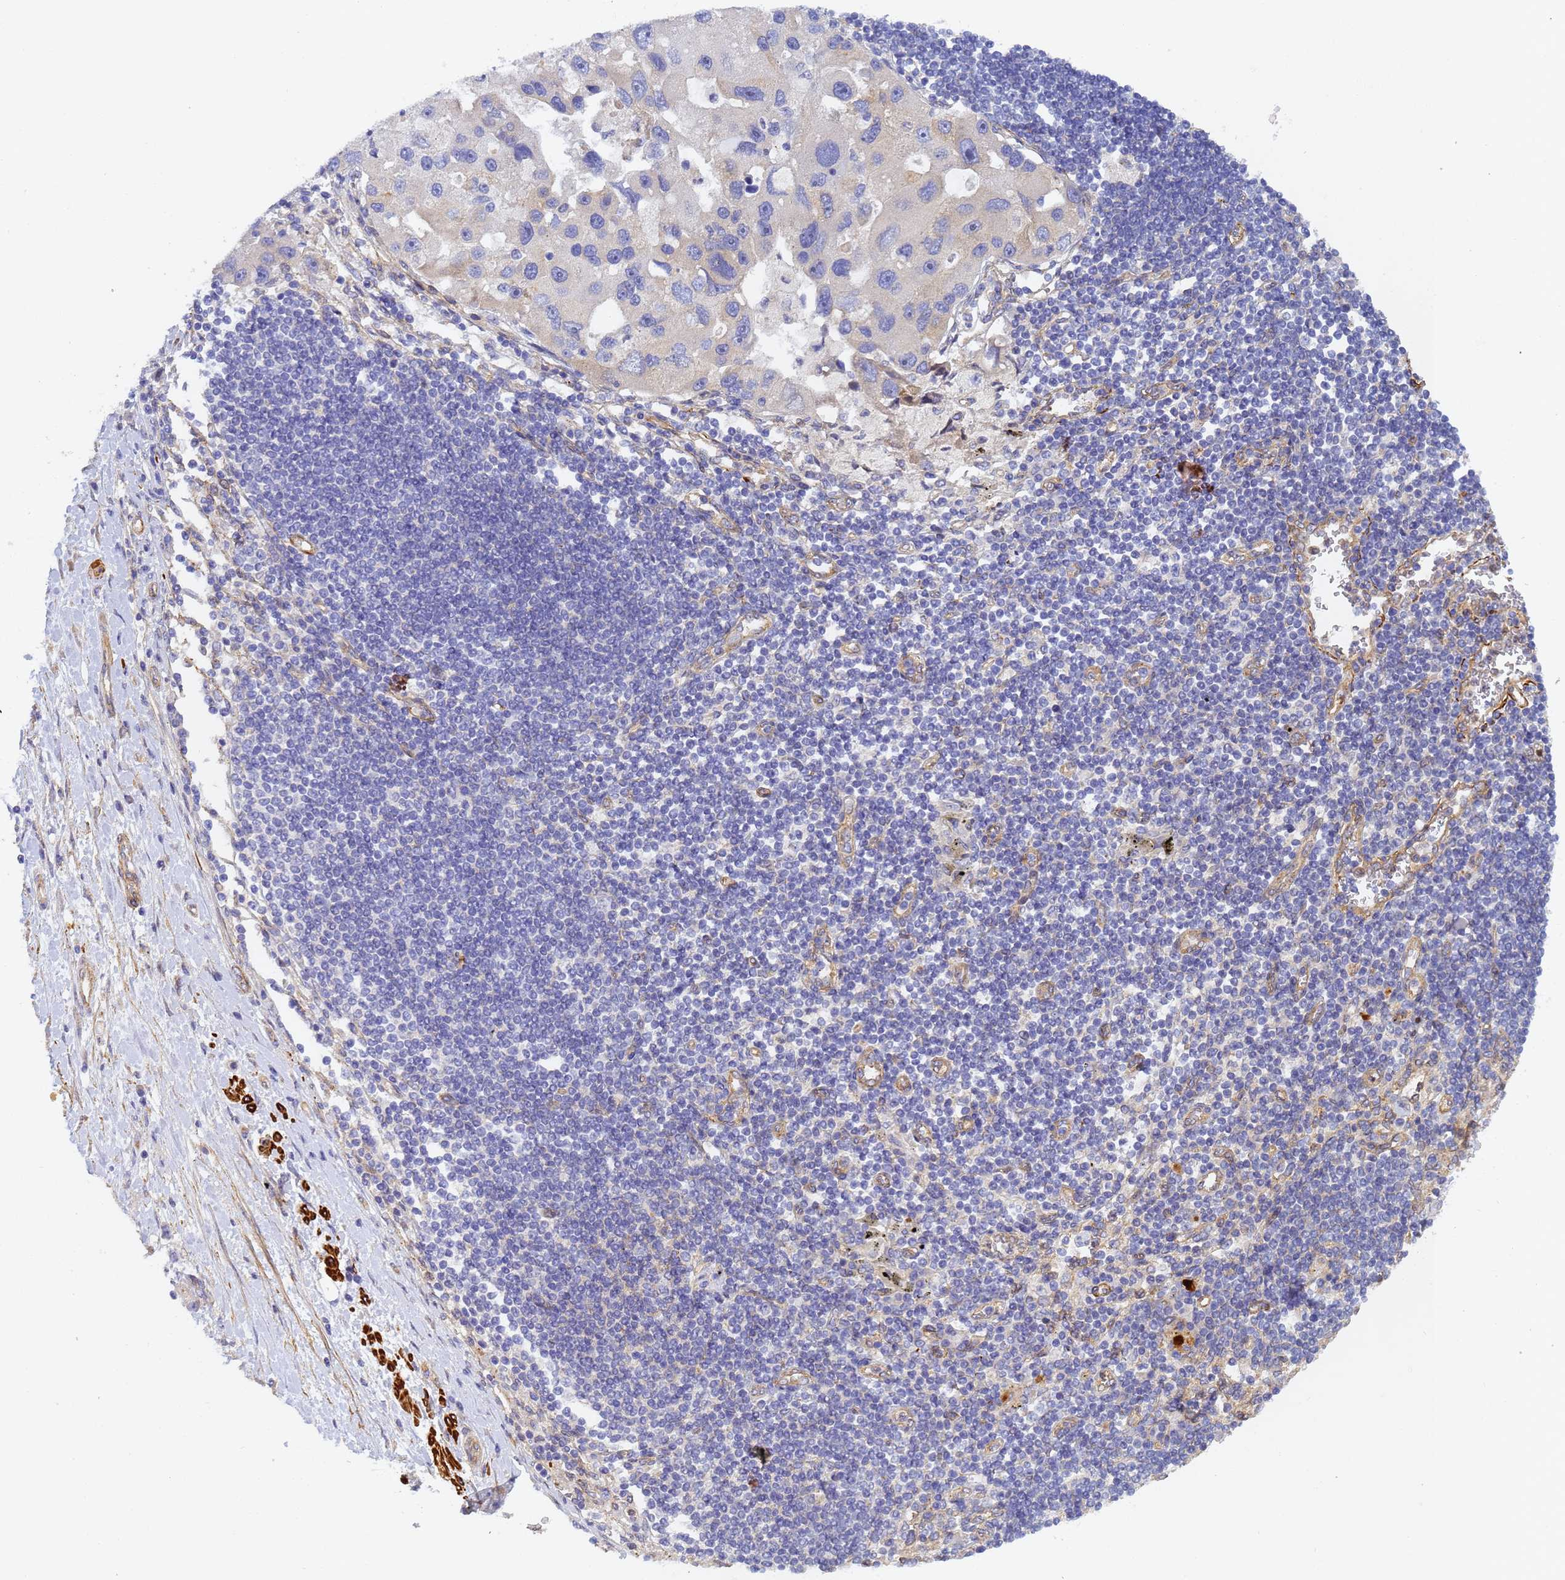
{"staining": {"intensity": "negative", "quantity": "none", "location": "none"}, "tissue": "lung cancer", "cell_type": "Tumor cells", "image_type": "cancer", "snomed": [{"axis": "morphology", "description": "Adenocarcinoma, NOS"}, {"axis": "topography", "description": "Lung"}], "caption": "This is a histopathology image of immunohistochemistry staining of lung cancer, which shows no staining in tumor cells. (Immunohistochemistry (ihc), brightfield microscopy, high magnification).", "gene": "RALGAPA2", "patient": {"sex": "female", "age": 54}}